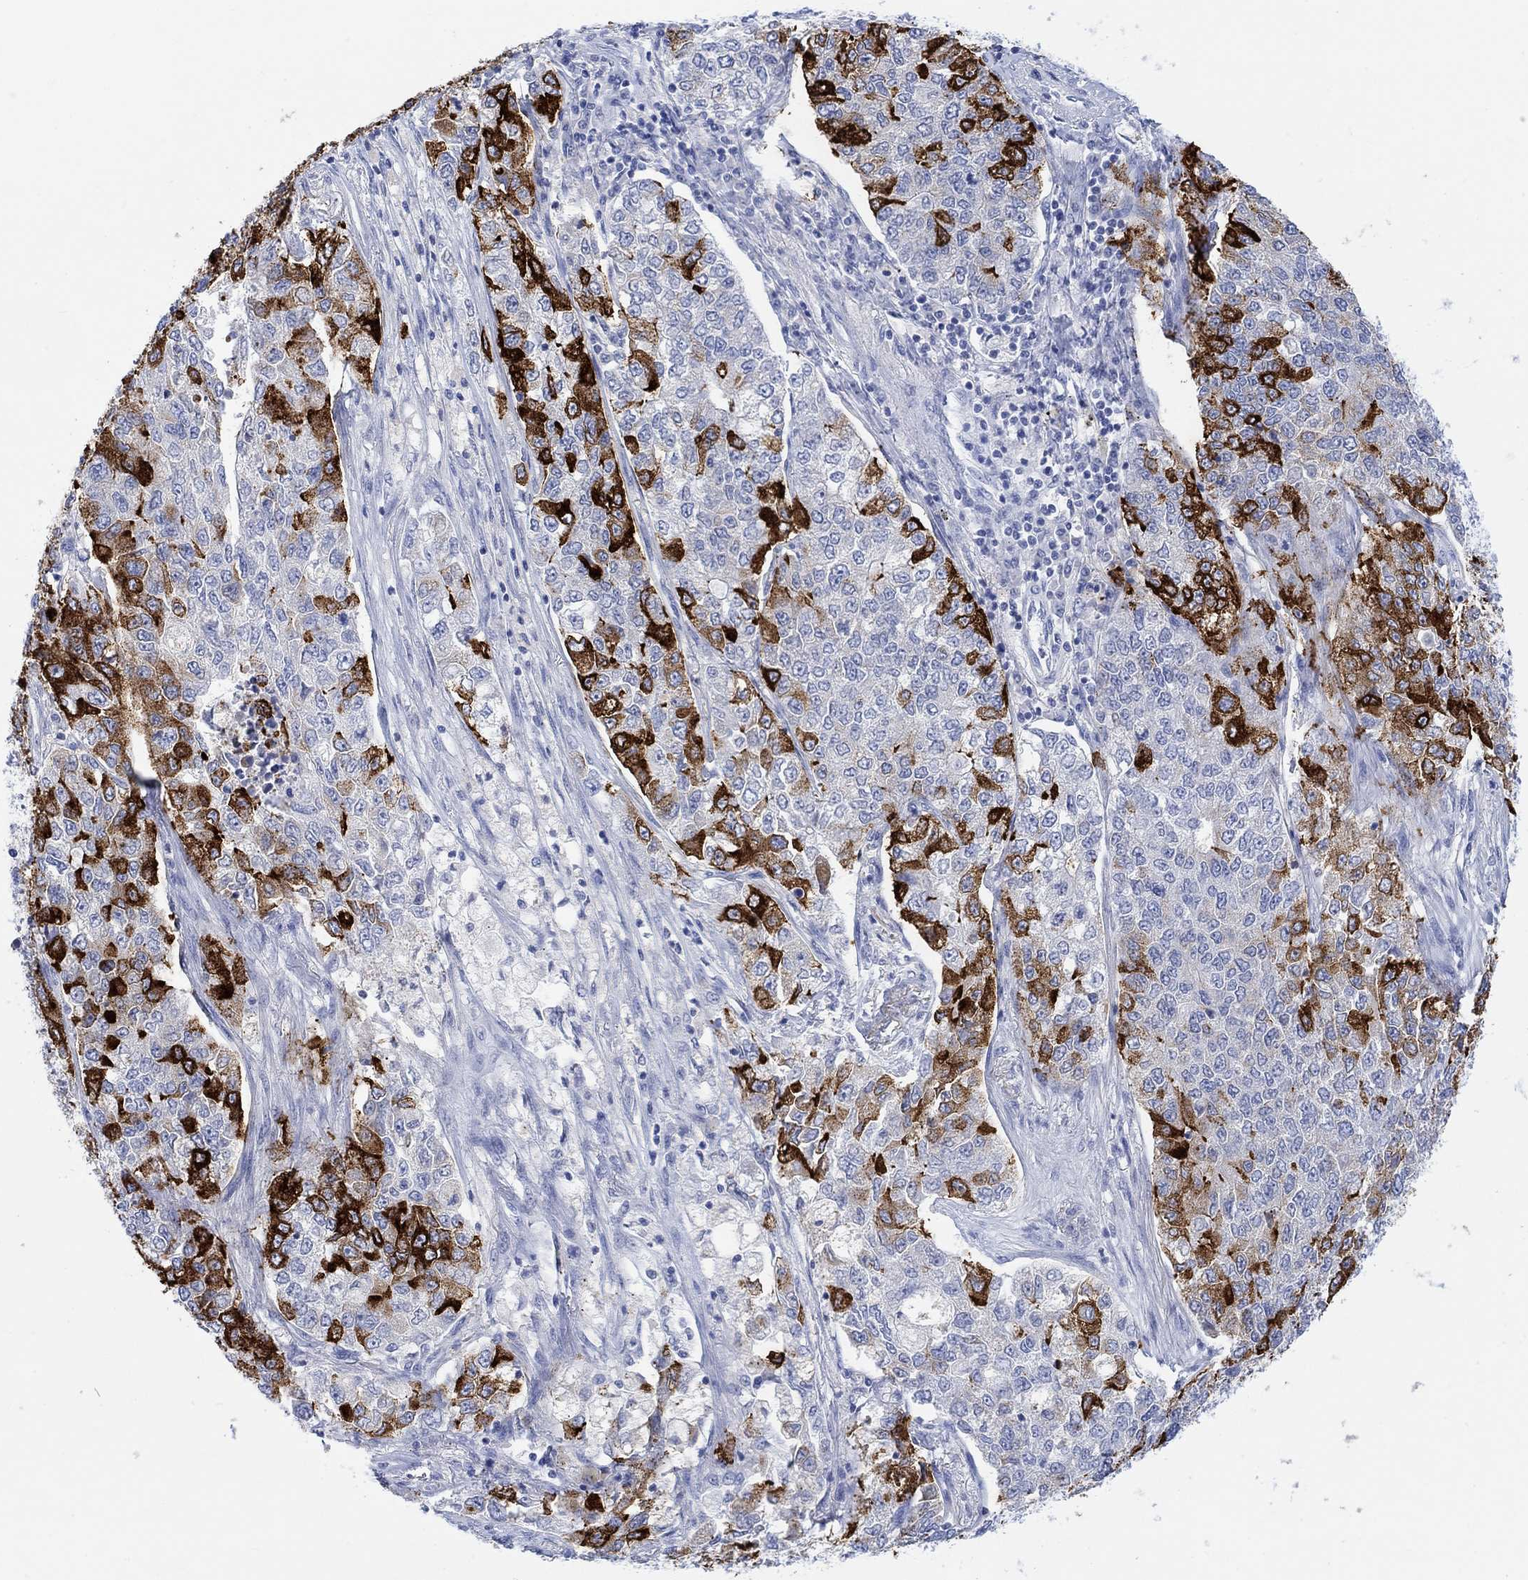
{"staining": {"intensity": "strong", "quantity": "<25%", "location": "cytoplasmic/membranous"}, "tissue": "lung cancer", "cell_type": "Tumor cells", "image_type": "cancer", "snomed": [{"axis": "morphology", "description": "Adenocarcinoma, NOS"}, {"axis": "topography", "description": "Lung"}], "caption": "DAB (3,3'-diaminobenzidine) immunohistochemical staining of adenocarcinoma (lung) exhibits strong cytoplasmic/membranous protein staining in about <25% of tumor cells.", "gene": "CALCA", "patient": {"sex": "male", "age": 49}}